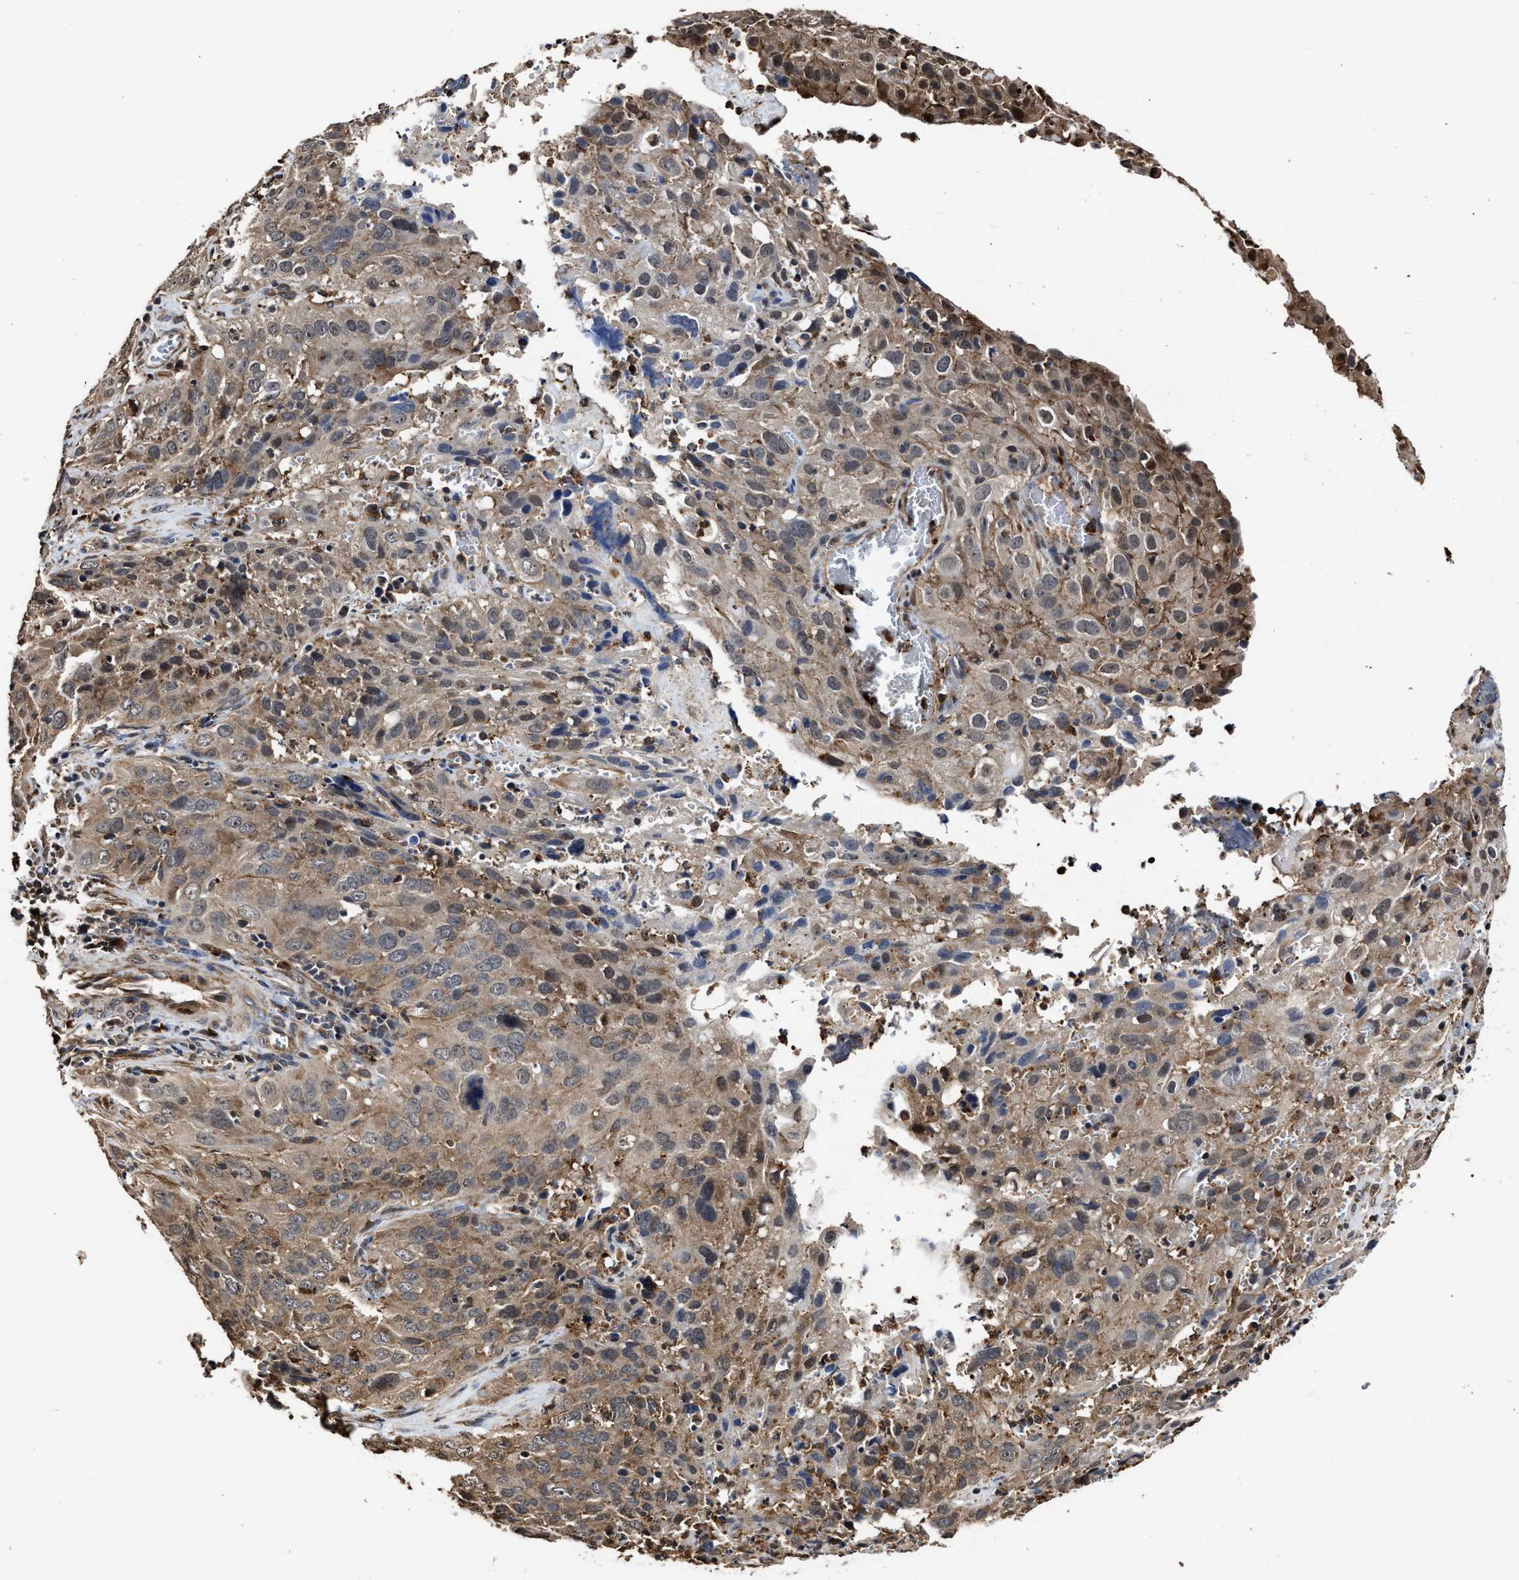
{"staining": {"intensity": "weak", "quantity": ">75%", "location": "cytoplasmic/membranous"}, "tissue": "cervical cancer", "cell_type": "Tumor cells", "image_type": "cancer", "snomed": [{"axis": "morphology", "description": "Squamous cell carcinoma, NOS"}, {"axis": "topography", "description": "Cervix"}], "caption": "Brown immunohistochemical staining in cervical cancer exhibits weak cytoplasmic/membranous expression in about >75% of tumor cells.", "gene": "SEPTIN2", "patient": {"sex": "female", "age": 32}}